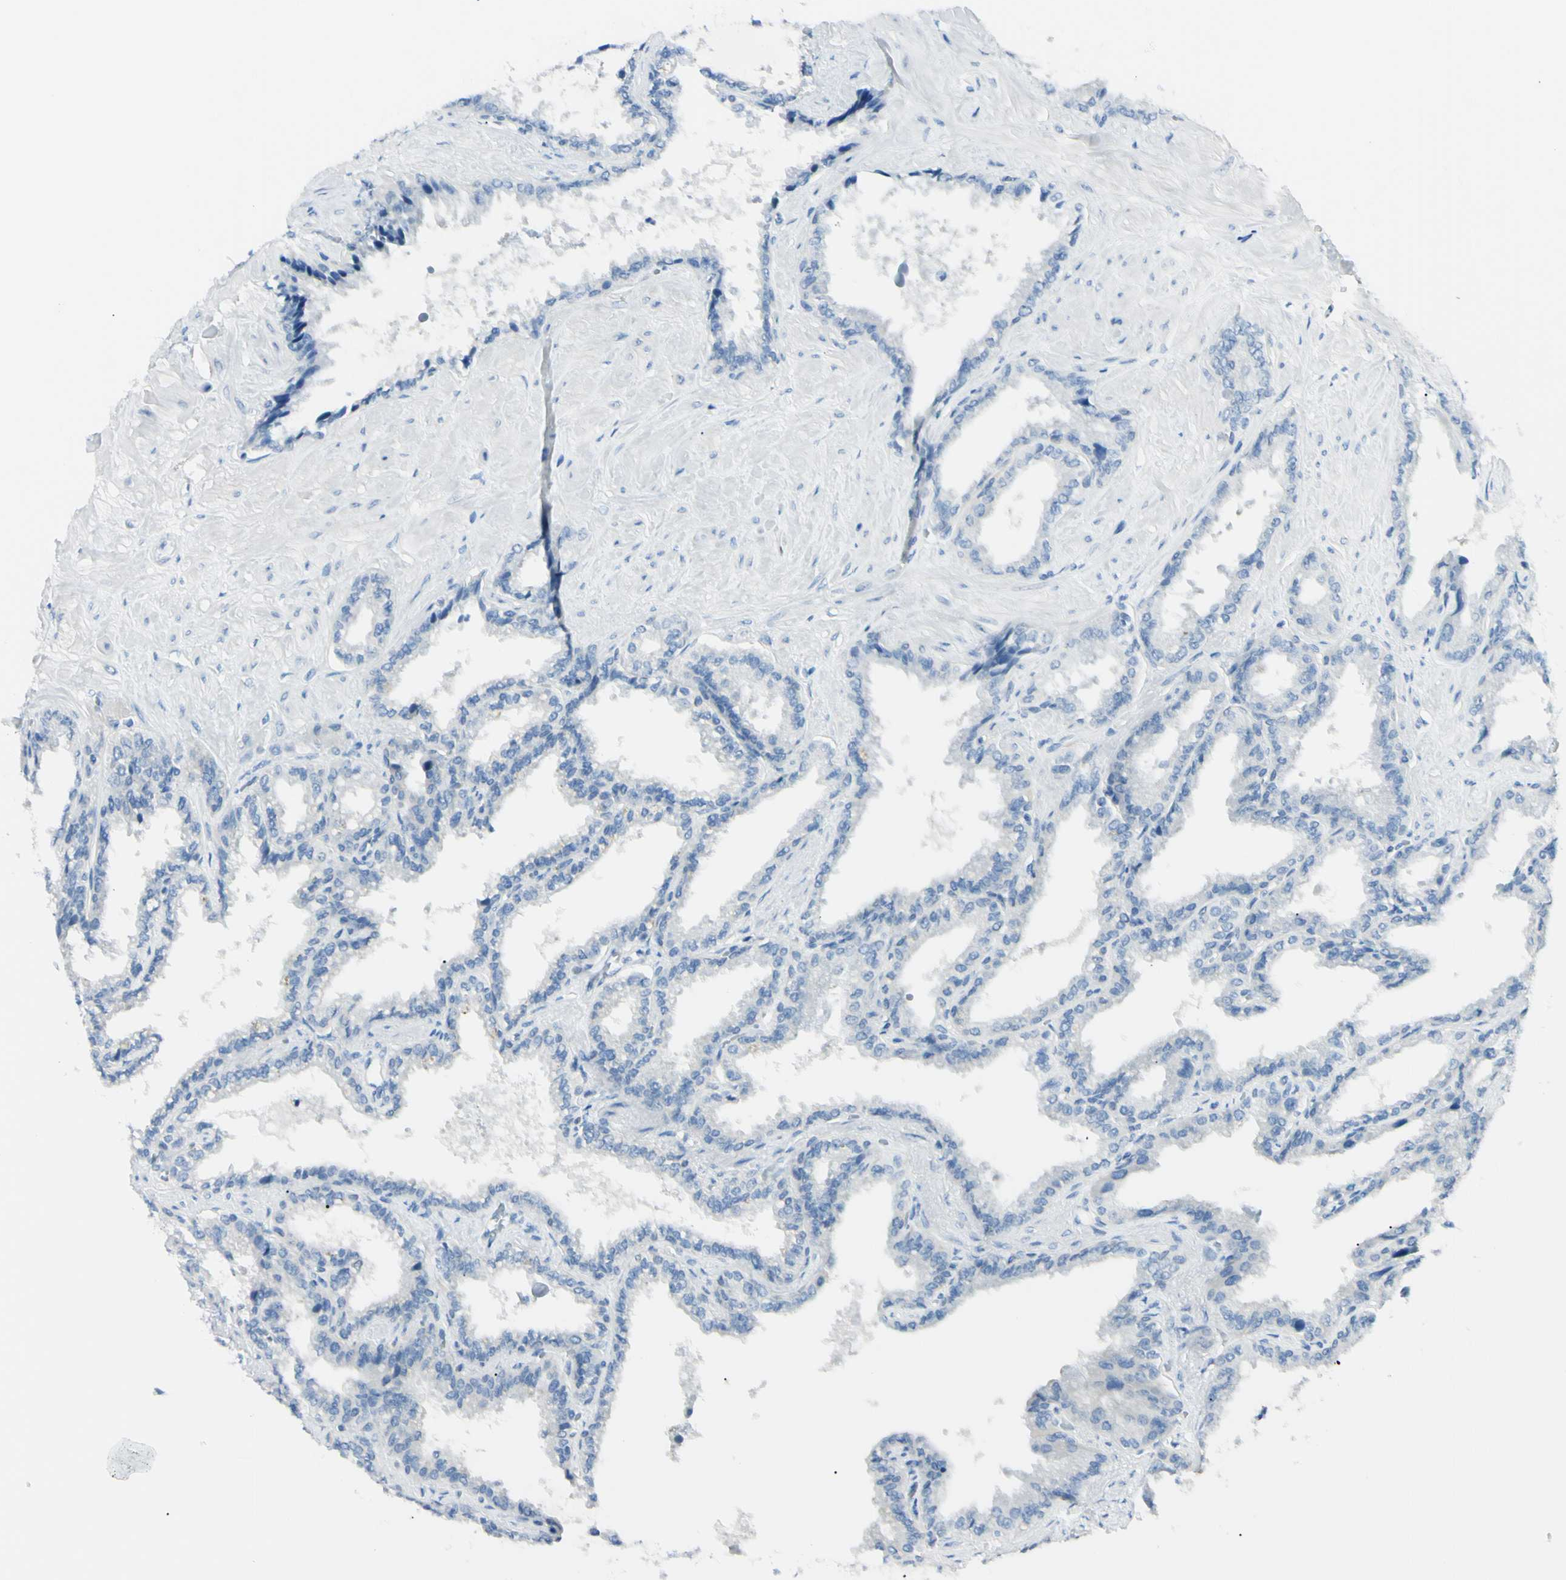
{"staining": {"intensity": "negative", "quantity": "none", "location": "none"}, "tissue": "seminal vesicle", "cell_type": "Glandular cells", "image_type": "normal", "snomed": [{"axis": "morphology", "description": "Normal tissue, NOS"}, {"axis": "topography", "description": "Seminal veicle"}], "caption": "The image demonstrates no staining of glandular cells in unremarkable seminal vesicle. The staining was performed using DAB to visualize the protein expression in brown, while the nuclei were stained in blue with hematoxylin (Magnification: 20x).", "gene": "FOLH1", "patient": {"sex": "male", "age": 46}}